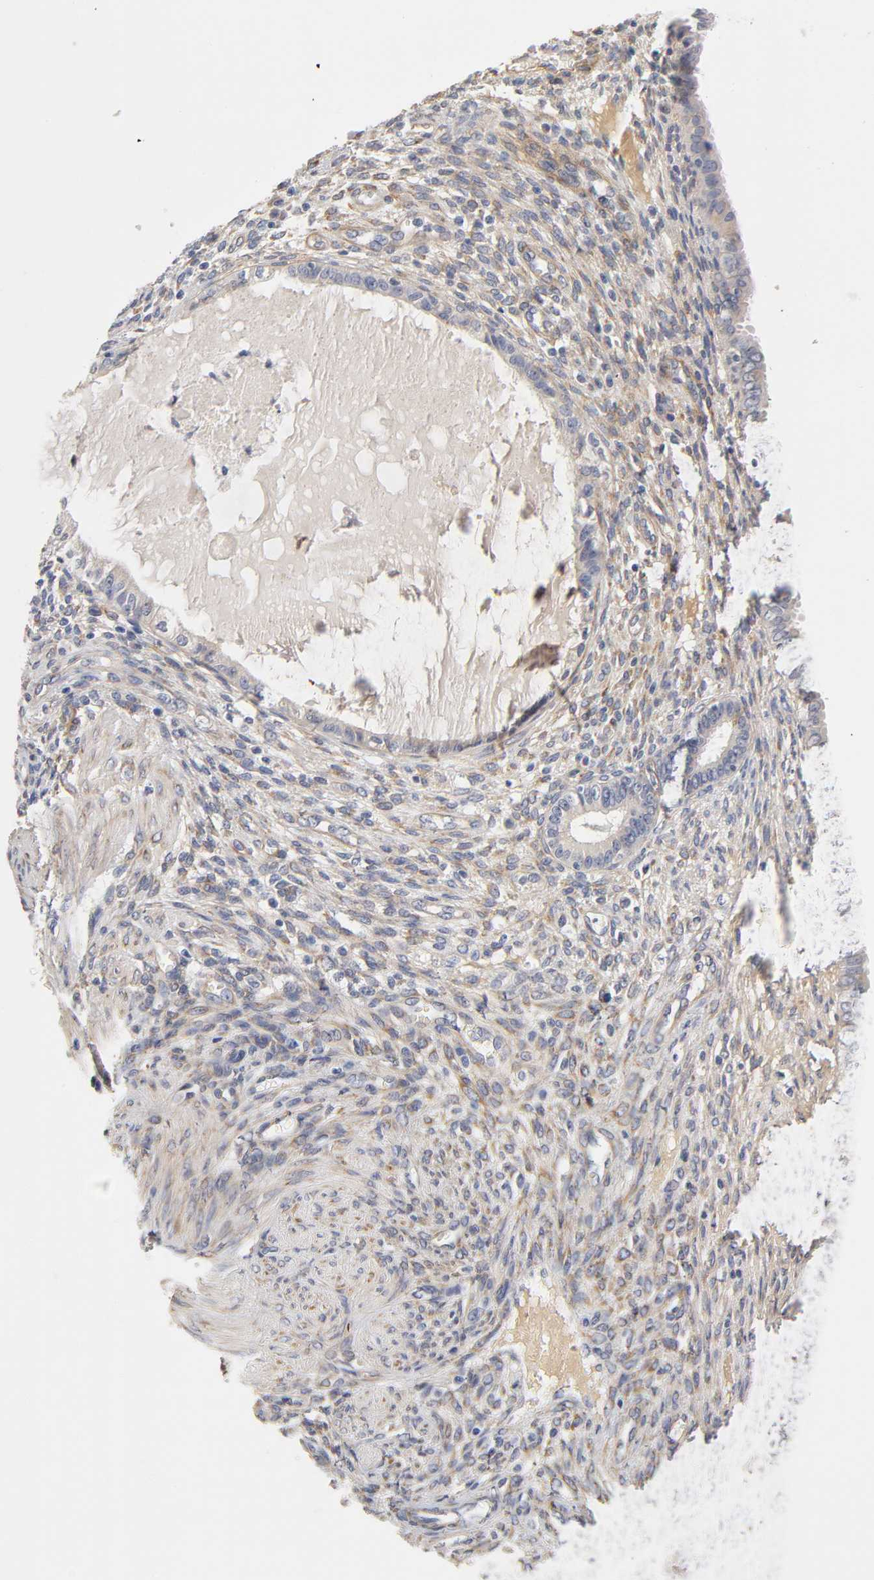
{"staining": {"intensity": "negative", "quantity": "none", "location": "none"}, "tissue": "endometrium", "cell_type": "Cells in endometrial stroma", "image_type": "normal", "snomed": [{"axis": "morphology", "description": "Normal tissue, NOS"}, {"axis": "topography", "description": "Endometrium"}], "caption": "The histopathology image shows no significant staining in cells in endometrial stroma of endometrium.", "gene": "LAMB1", "patient": {"sex": "female", "age": 72}}